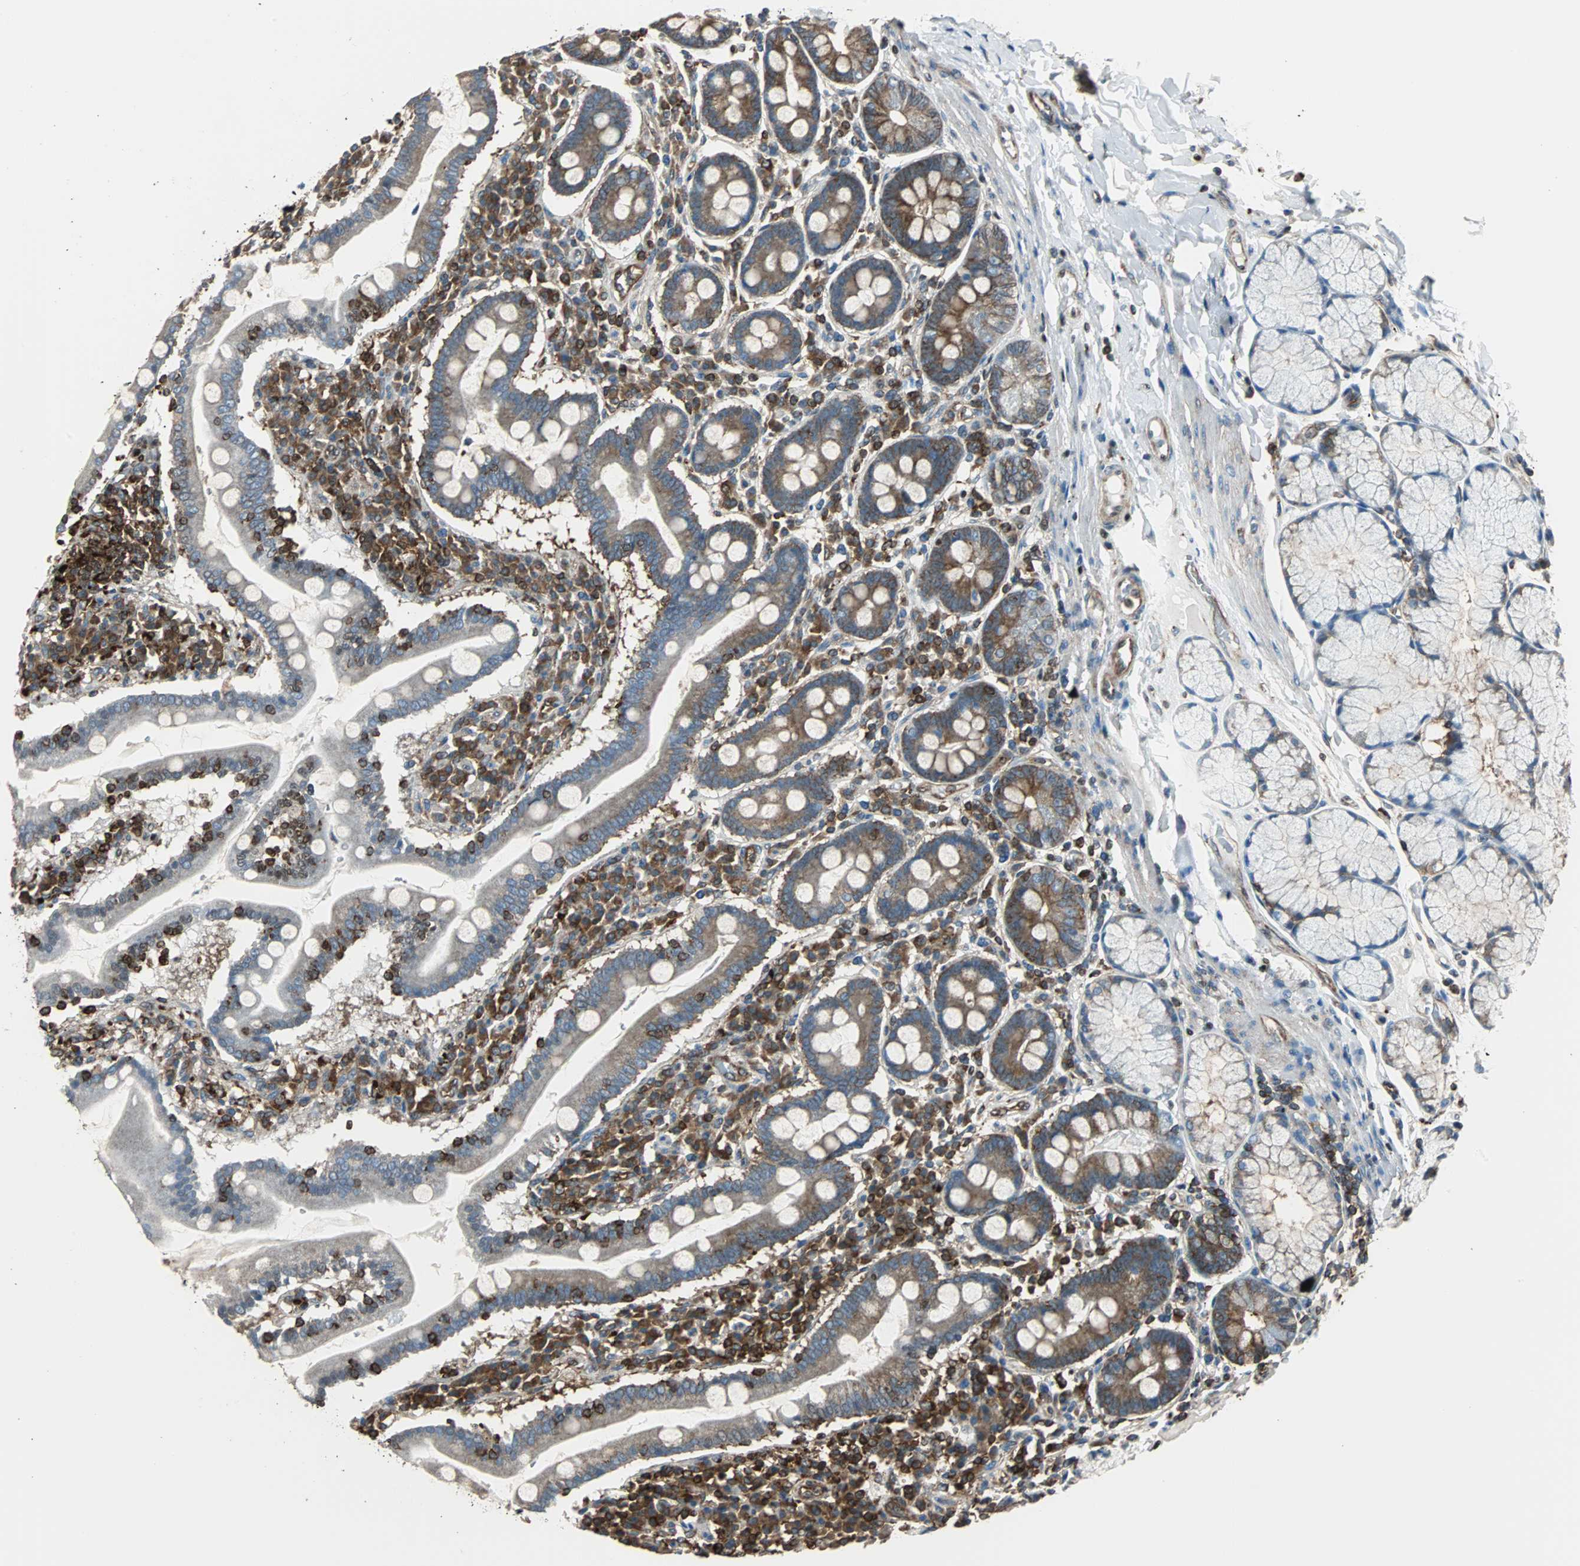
{"staining": {"intensity": "moderate", "quantity": "25%-75%", "location": "cytoplasmic/membranous"}, "tissue": "duodenum", "cell_type": "Glandular cells", "image_type": "normal", "snomed": [{"axis": "morphology", "description": "Normal tissue, NOS"}, {"axis": "topography", "description": "Duodenum"}], "caption": "Immunohistochemistry micrograph of normal duodenum: duodenum stained using IHC exhibits medium levels of moderate protein expression localized specifically in the cytoplasmic/membranous of glandular cells, appearing as a cytoplasmic/membranous brown color.", "gene": "RELA", "patient": {"sex": "male", "age": 50}}